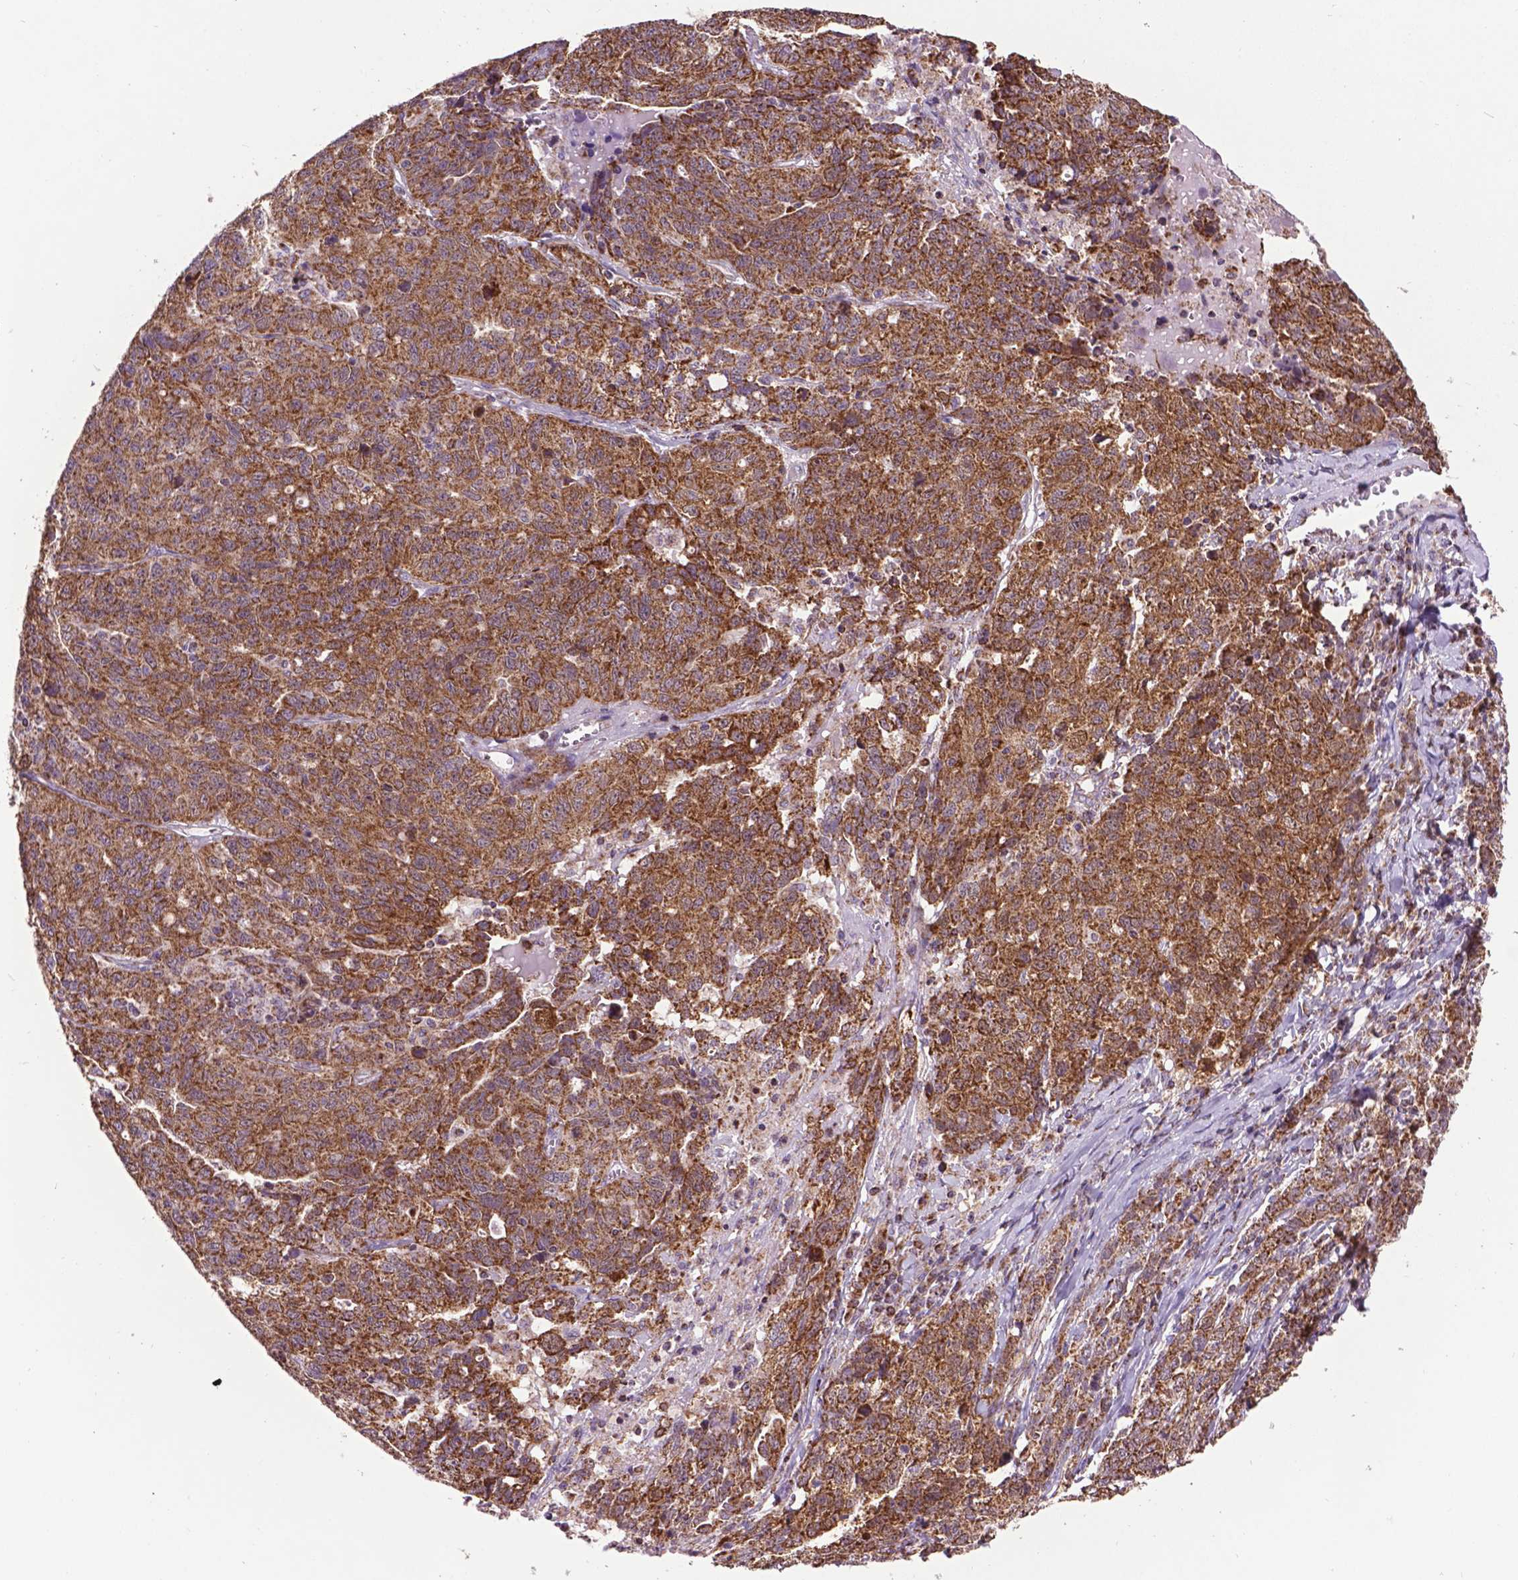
{"staining": {"intensity": "strong", "quantity": ">75%", "location": "cytoplasmic/membranous"}, "tissue": "ovarian cancer", "cell_type": "Tumor cells", "image_type": "cancer", "snomed": [{"axis": "morphology", "description": "Cystadenocarcinoma, serous, NOS"}, {"axis": "topography", "description": "Ovary"}], "caption": "Immunohistochemical staining of ovarian serous cystadenocarcinoma shows strong cytoplasmic/membranous protein staining in approximately >75% of tumor cells.", "gene": "PYCR3", "patient": {"sex": "female", "age": 71}}